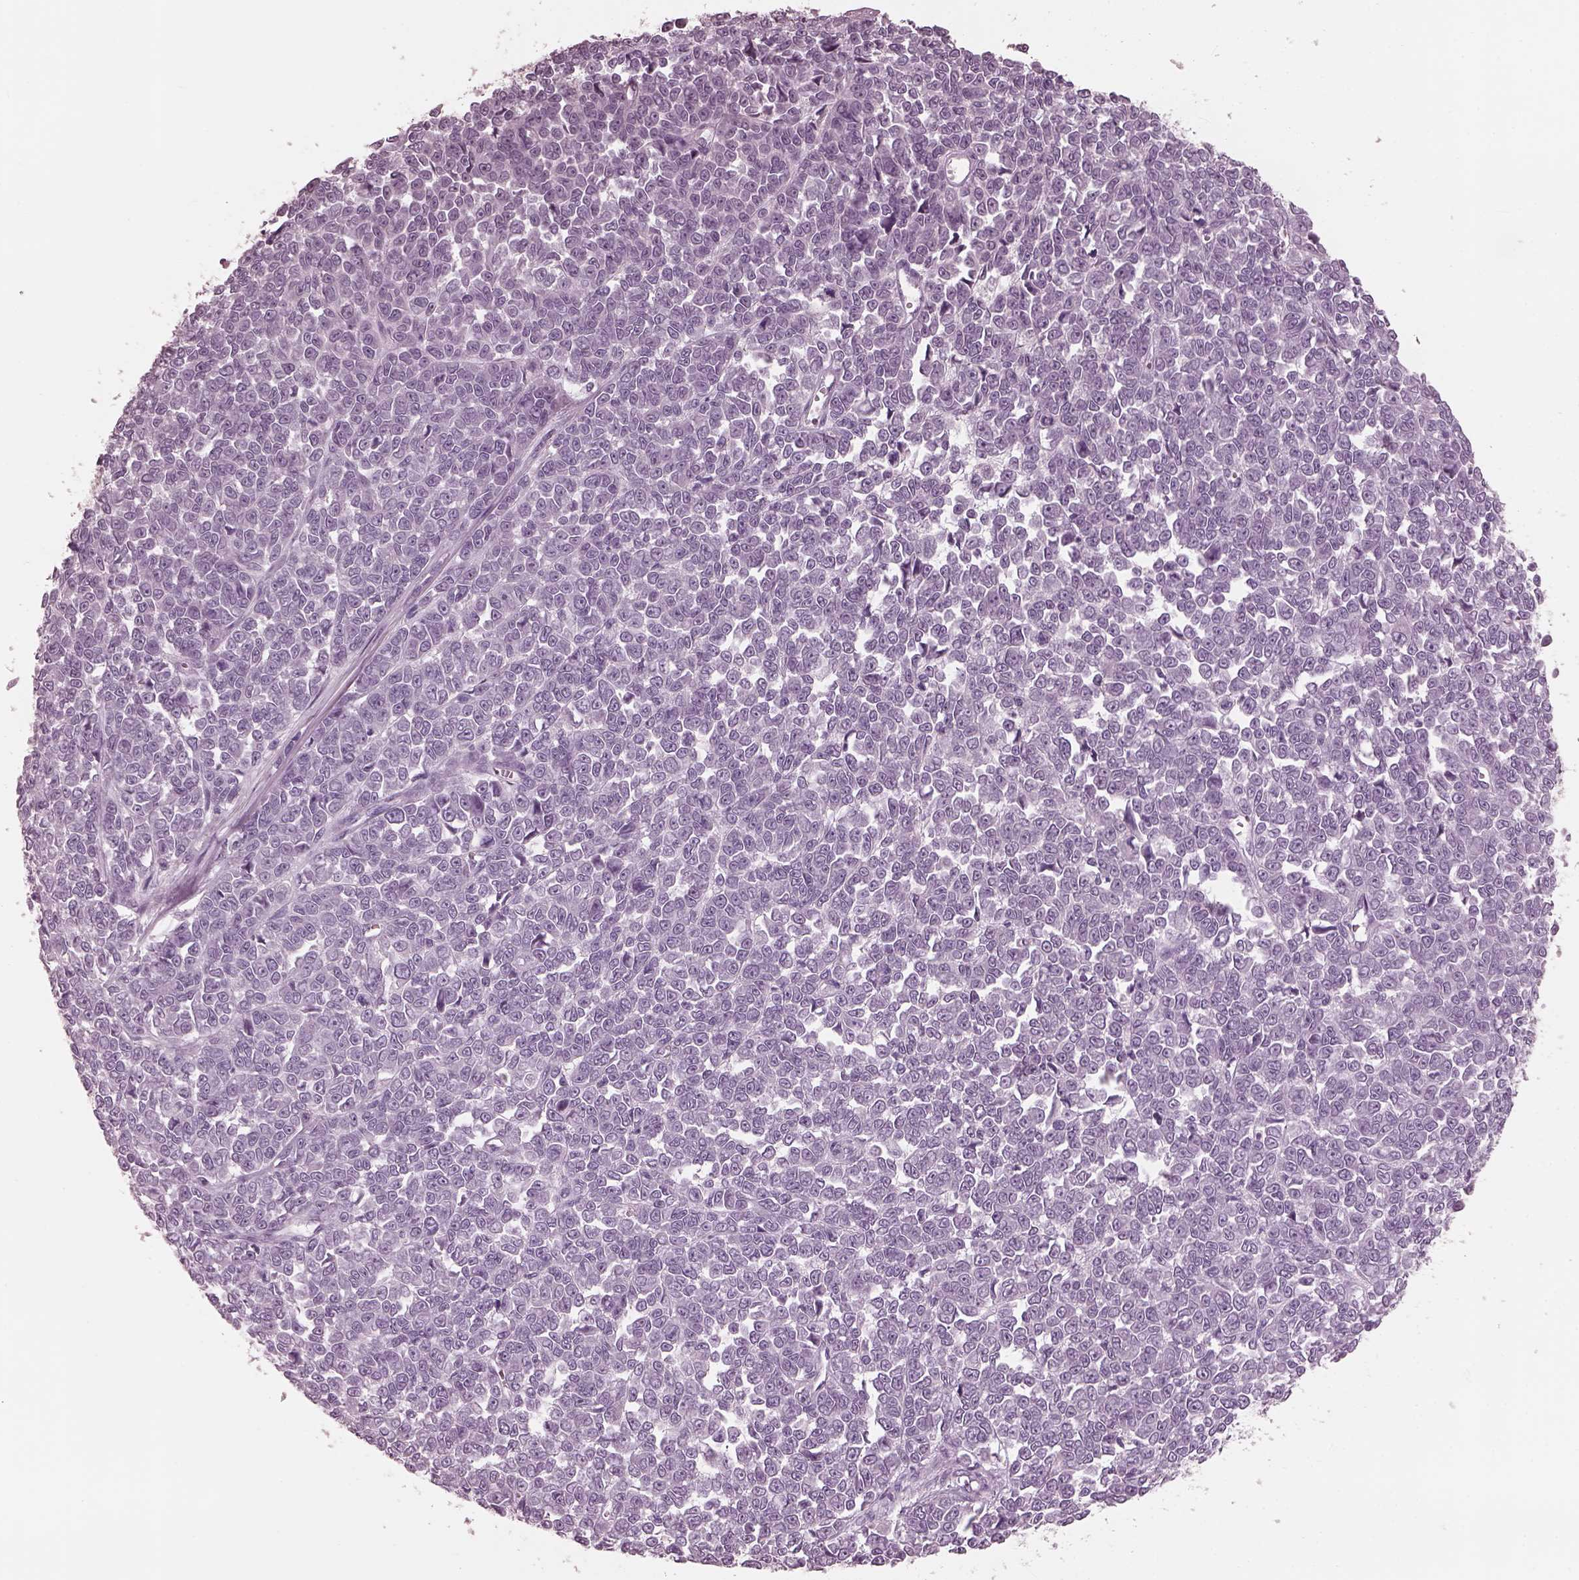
{"staining": {"intensity": "negative", "quantity": "none", "location": "none"}, "tissue": "melanoma", "cell_type": "Tumor cells", "image_type": "cancer", "snomed": [{"axis": "morphology", "description": "Malignant melanoma, NOS"}, {"axis": "topography", "description": "Skin"}], "caption": "Tumor cells show no significant positivity in malignant melanoma. The staining is performed using DAB (3,3'-diaminobenzidine) brown chromogen with nuclei counter-stained in using hematoxylin.", "gene": "FABP9", "patient": {"sex": "female", "age": 95}}